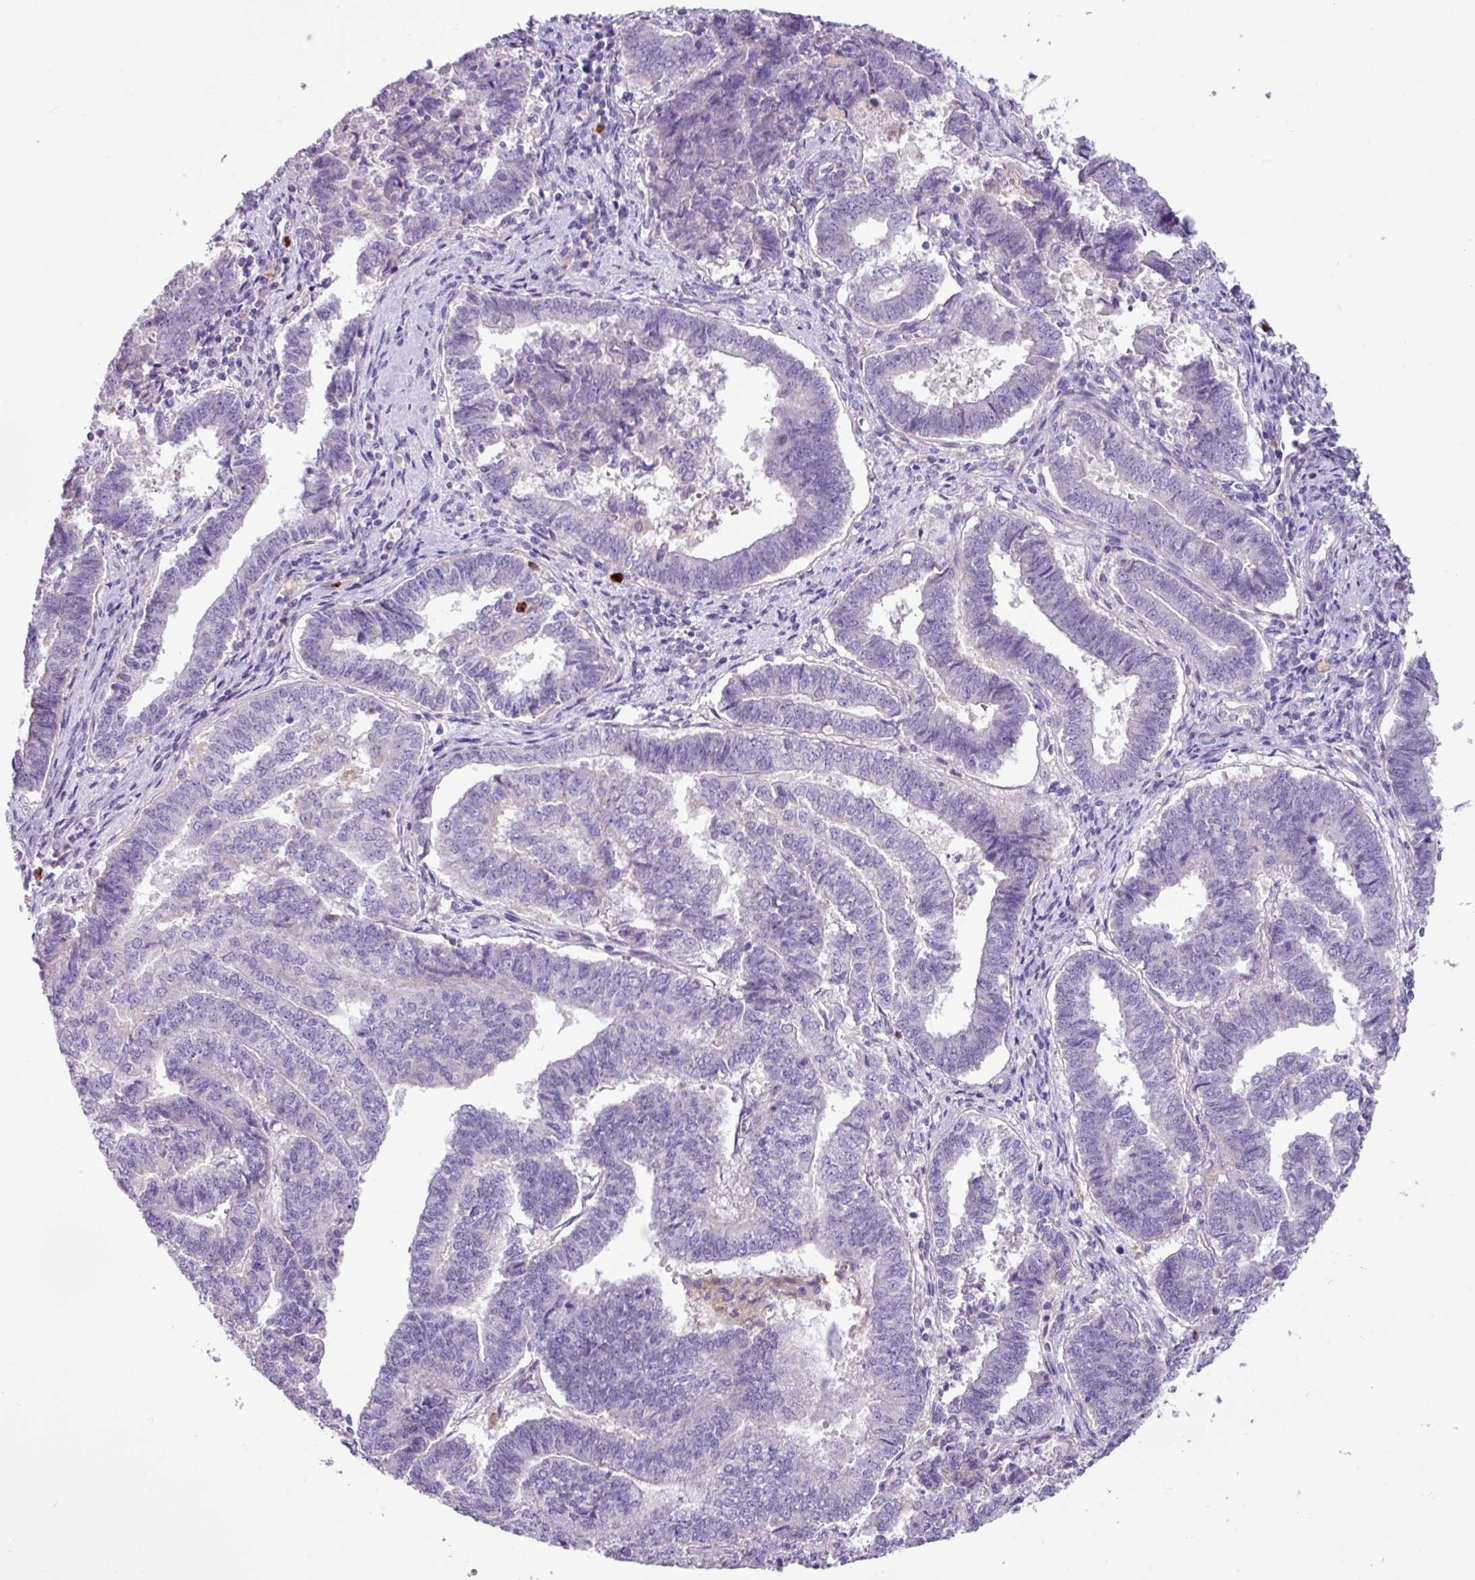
{"staining": {"intensity": "negative", "quantity": "none", "location": "none"}, "tissue": "endometrial cancer", "cell_type": "Tumor cells", "image_type": "cancer", "snomed": [{"axis": "morphology", "description": "Adenocarcinoma, NOS"}, {"axis": "topography", "description": "Endometrium"}], "caption": "DAB (3,3'-diaminobenzidine) immunohistochemical staining of endometrial adenocarcinoma shows no significant expression in tumor cells.", "gene": "MRM2", "patient": {"sex": "female", "age": 72}}